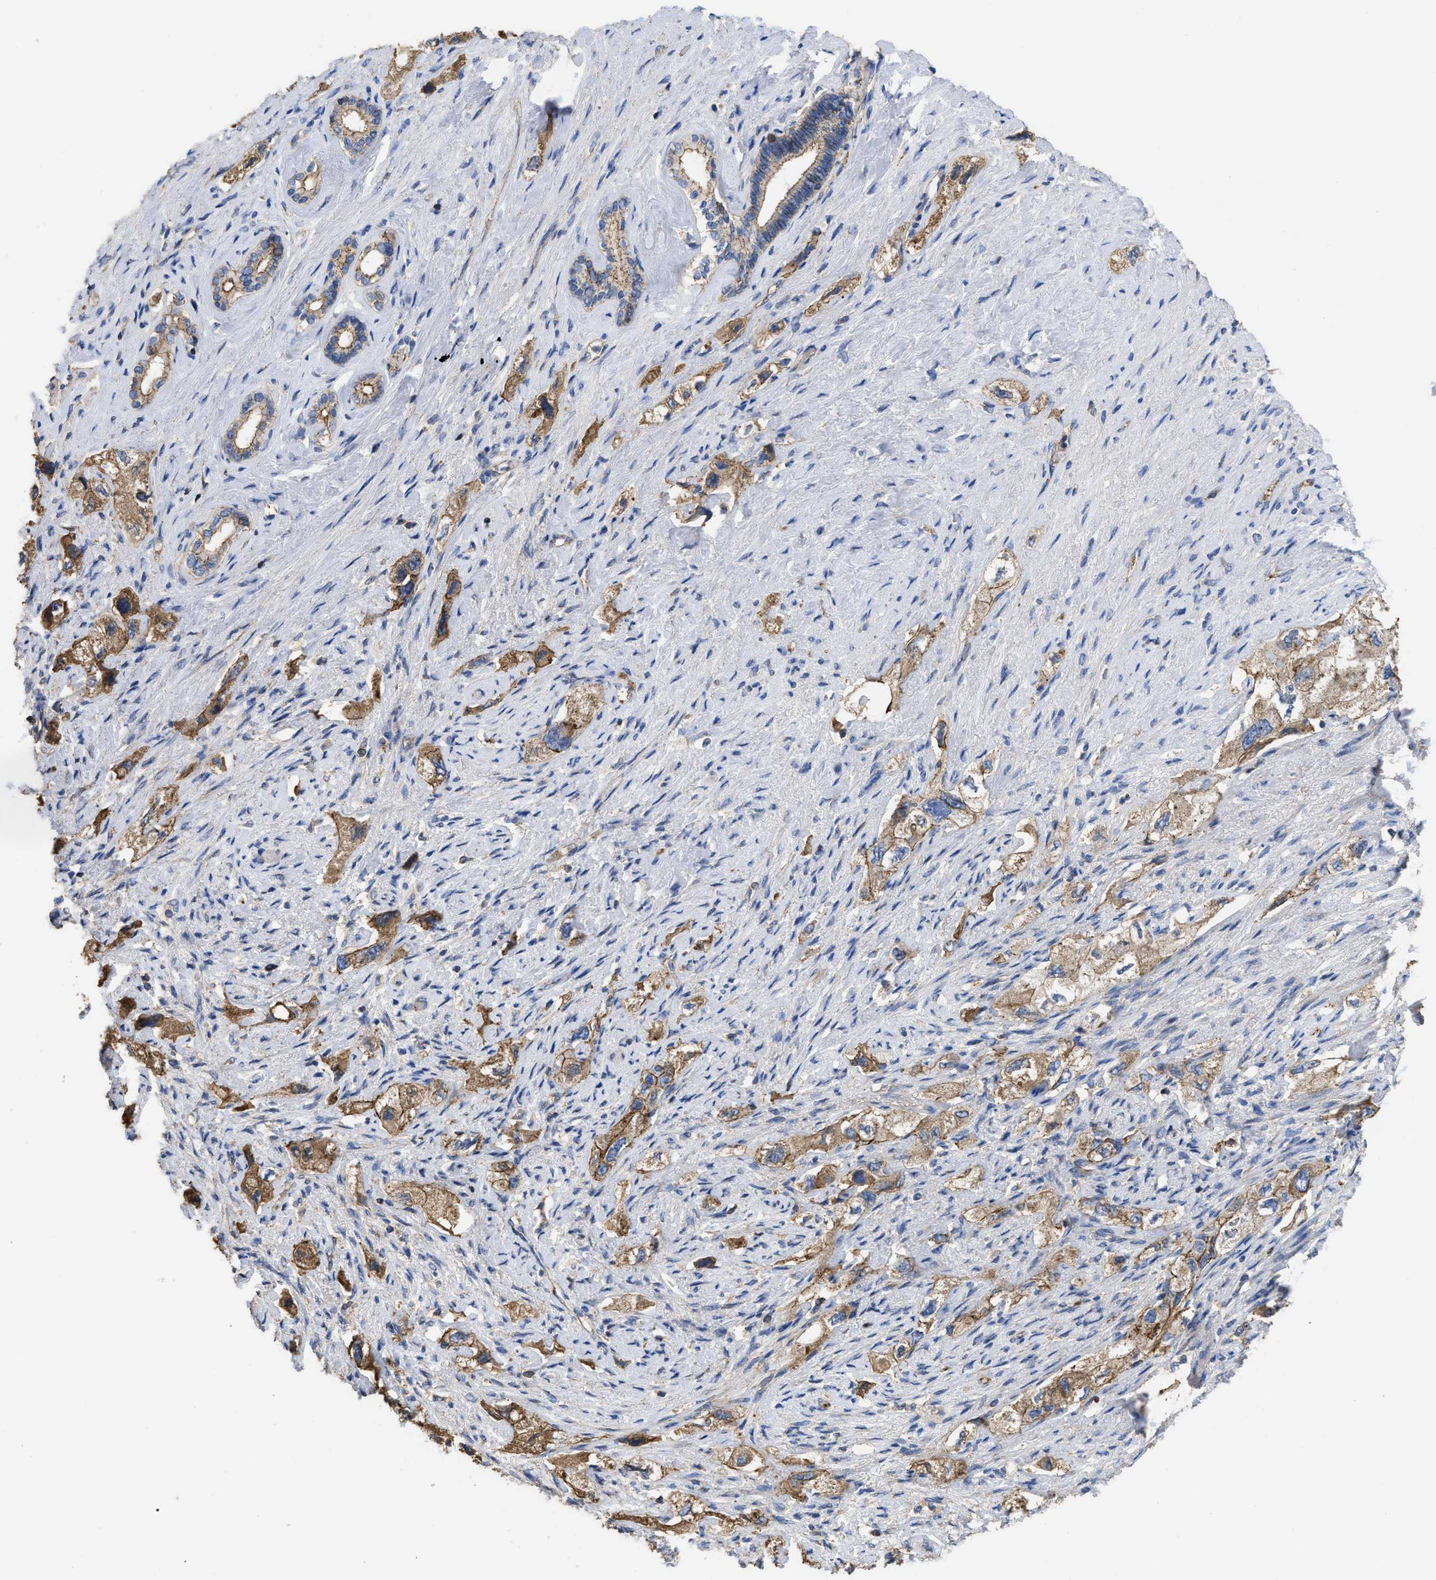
{"staining": {"intensity": "moderate", "quantity": ">75%", "location": "cytoplasmic/membranous"}, "tissue": "pancreatic cancer", "cell_type": "Tumor cells", "image_type": "cancer", "snomed": [{"axis": "morphology", "description": "Adenocarcinoma, NOS"}, {"axis": "topography", "description": "Pancreas"}], "caption": "Protein expression analysis of human pancreatic cancer reveals moderate cytoplasmic/membranous positivity in about >75% of tumor cells.", "gene": "USP4", "patient": {"sex": "female", "age": 73}}